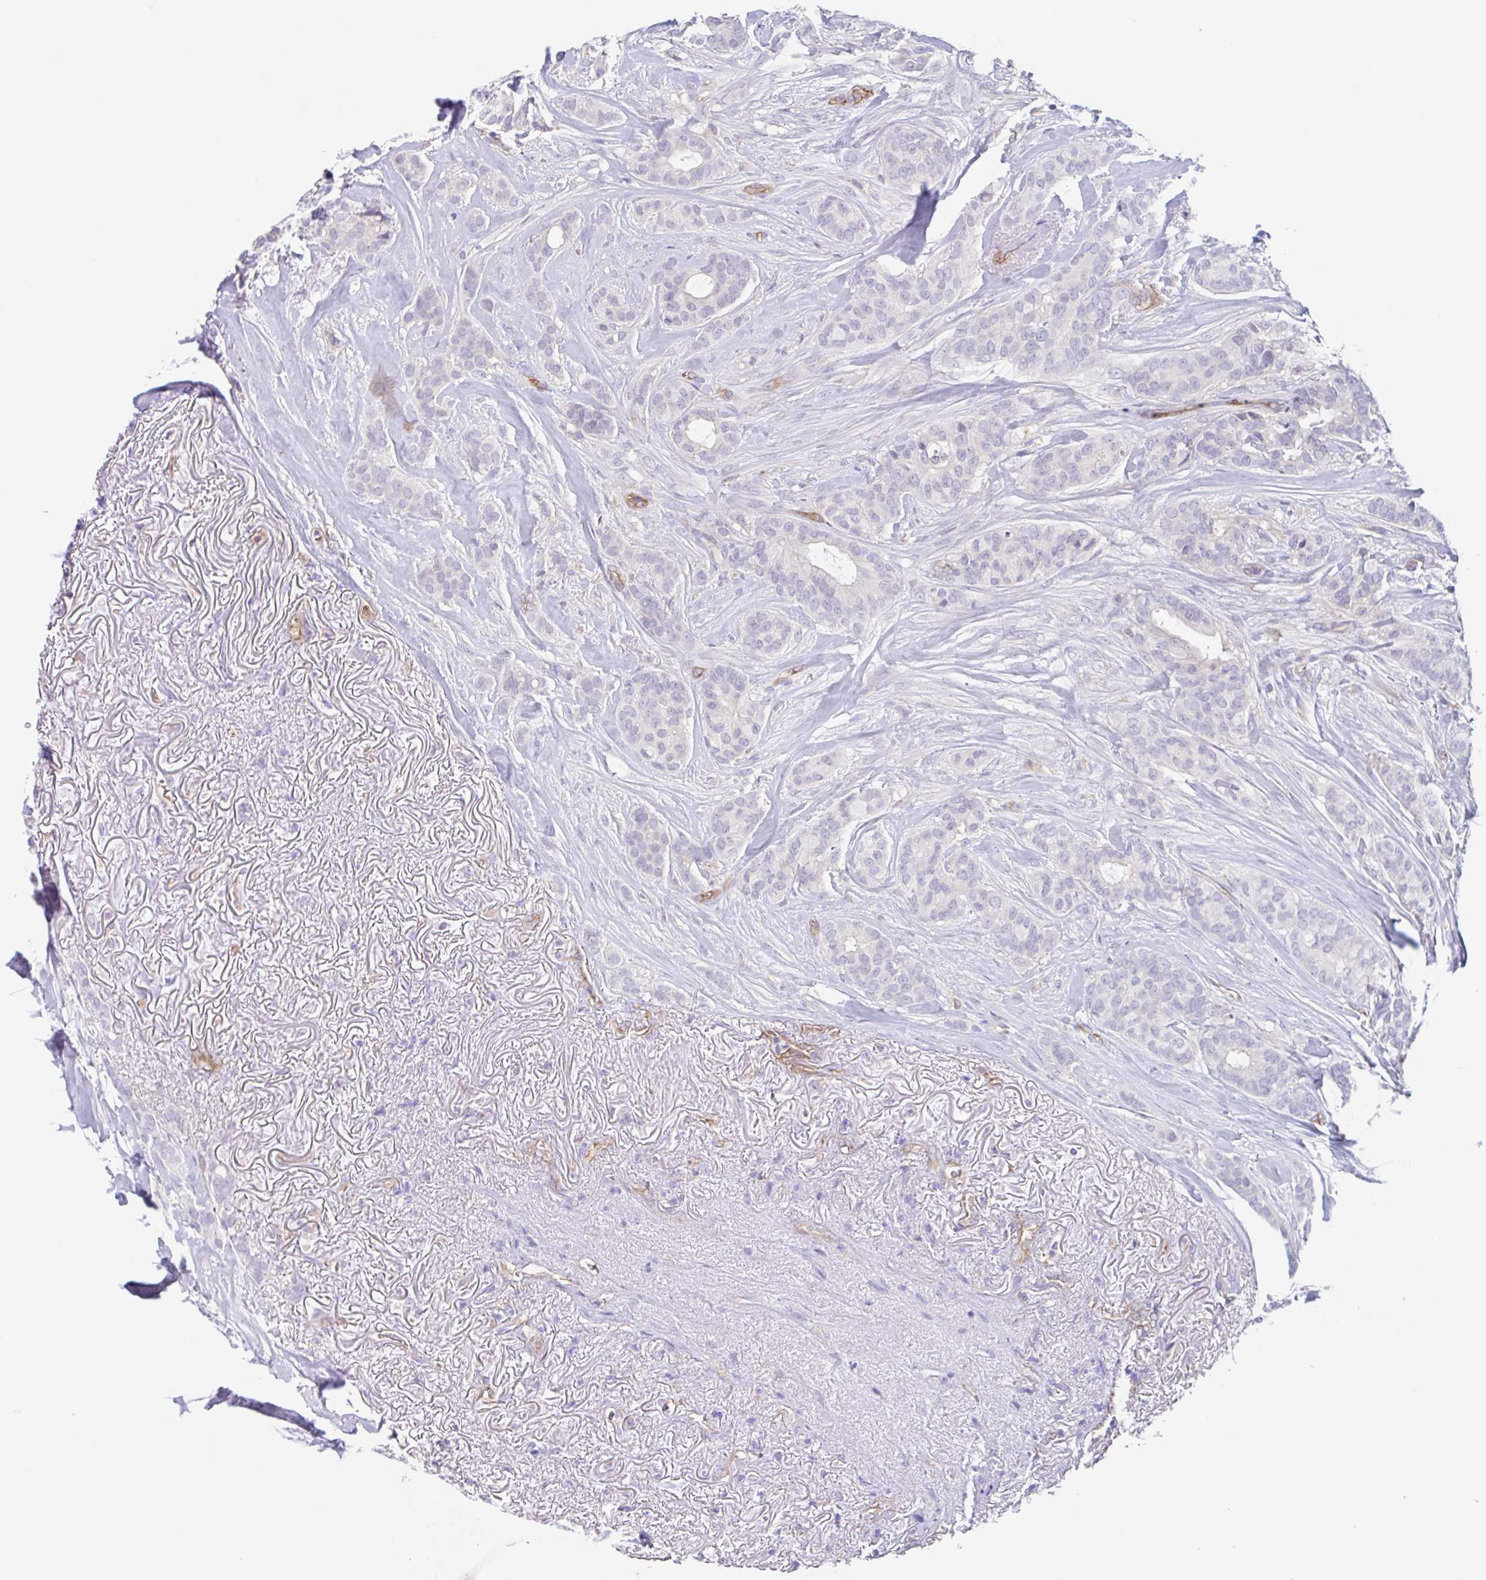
{"staining": {"intensity": "negative", "quantity": "none", "location": "none"}, "tissue": "breast cancer", "cell_type": "Tumor cells", "image_type": "cancer", "snomed": [{"axis": "morphology", "description": "Duct carcinoma"}, {"axis": "topography", "description": "Breast"}], "caption": "Immunohistochemical staining of human breast cancer shows no significant staining in tumor cells. (Stains: DAB (3,3'-diaminobenzidine) immunohistochemistry (IHC) with hematoxylin counter stain, Microscopy: brightfield microscopy at high magnification).", "gene": "EHD4", "patient": {"sex": "female", "age": 84}}